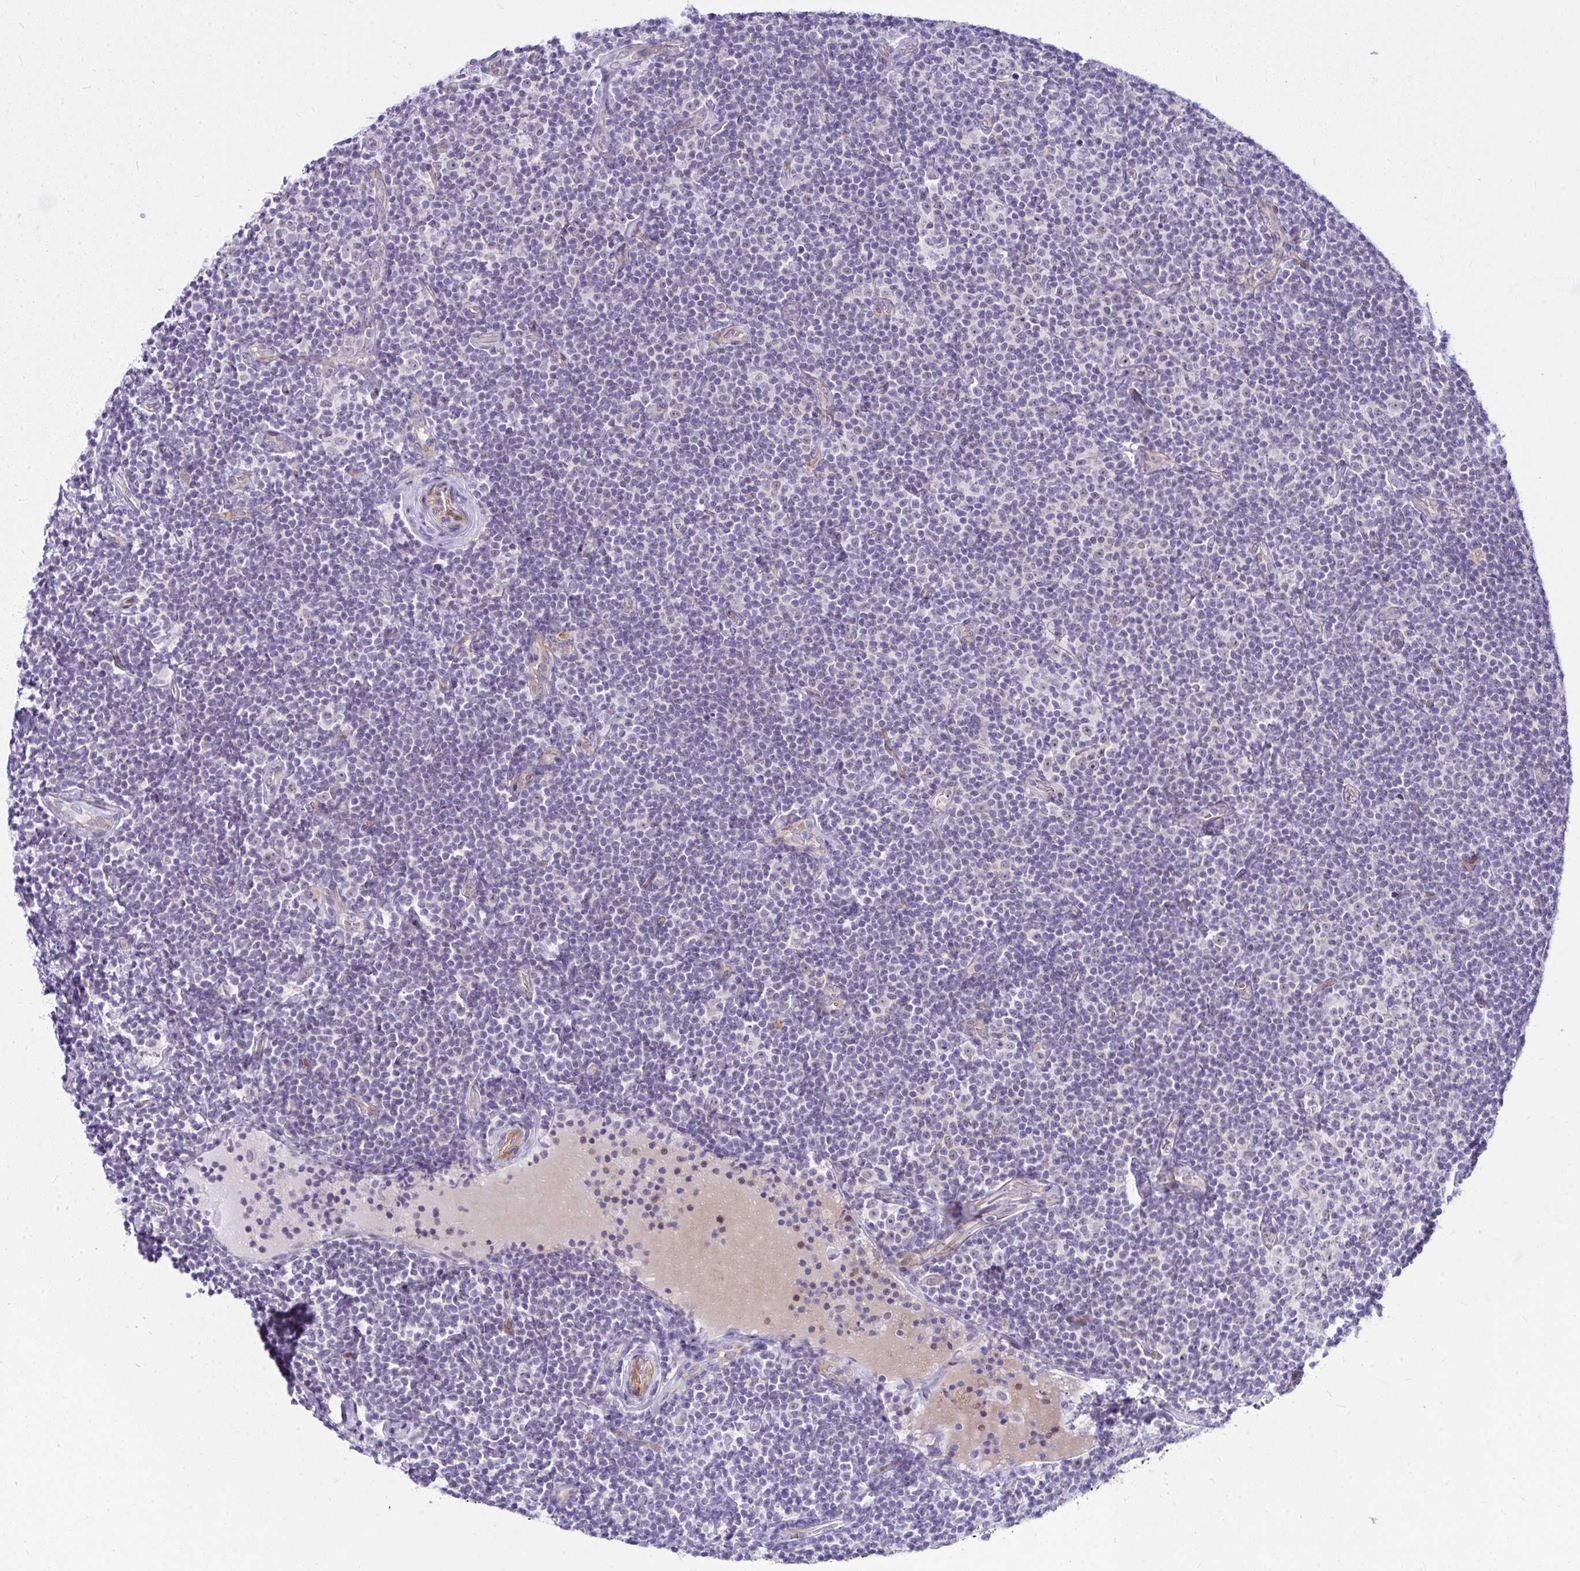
{"staining": {"intensity": "negative", "quantity": "none", "location": "none"}, "tissue": "lymphoma", "cell_type": "Tumor cells", "image_type": "cancer", "snomed": [{"axis": "morphology", "description": "Malignant lymphoma, non-Hodgkin's type, Low grade"}, {"axis": "topography", "description": "Lymph node"}], "caption": "Immunohistochemical staining of human lymphoma shows no significant expression in tumor cells. (Brightfield microscopy of DAB immunohistochemistry at high magnification).", "gene": "NFXL1", "patient": {"sex": "male", "age": 81}}